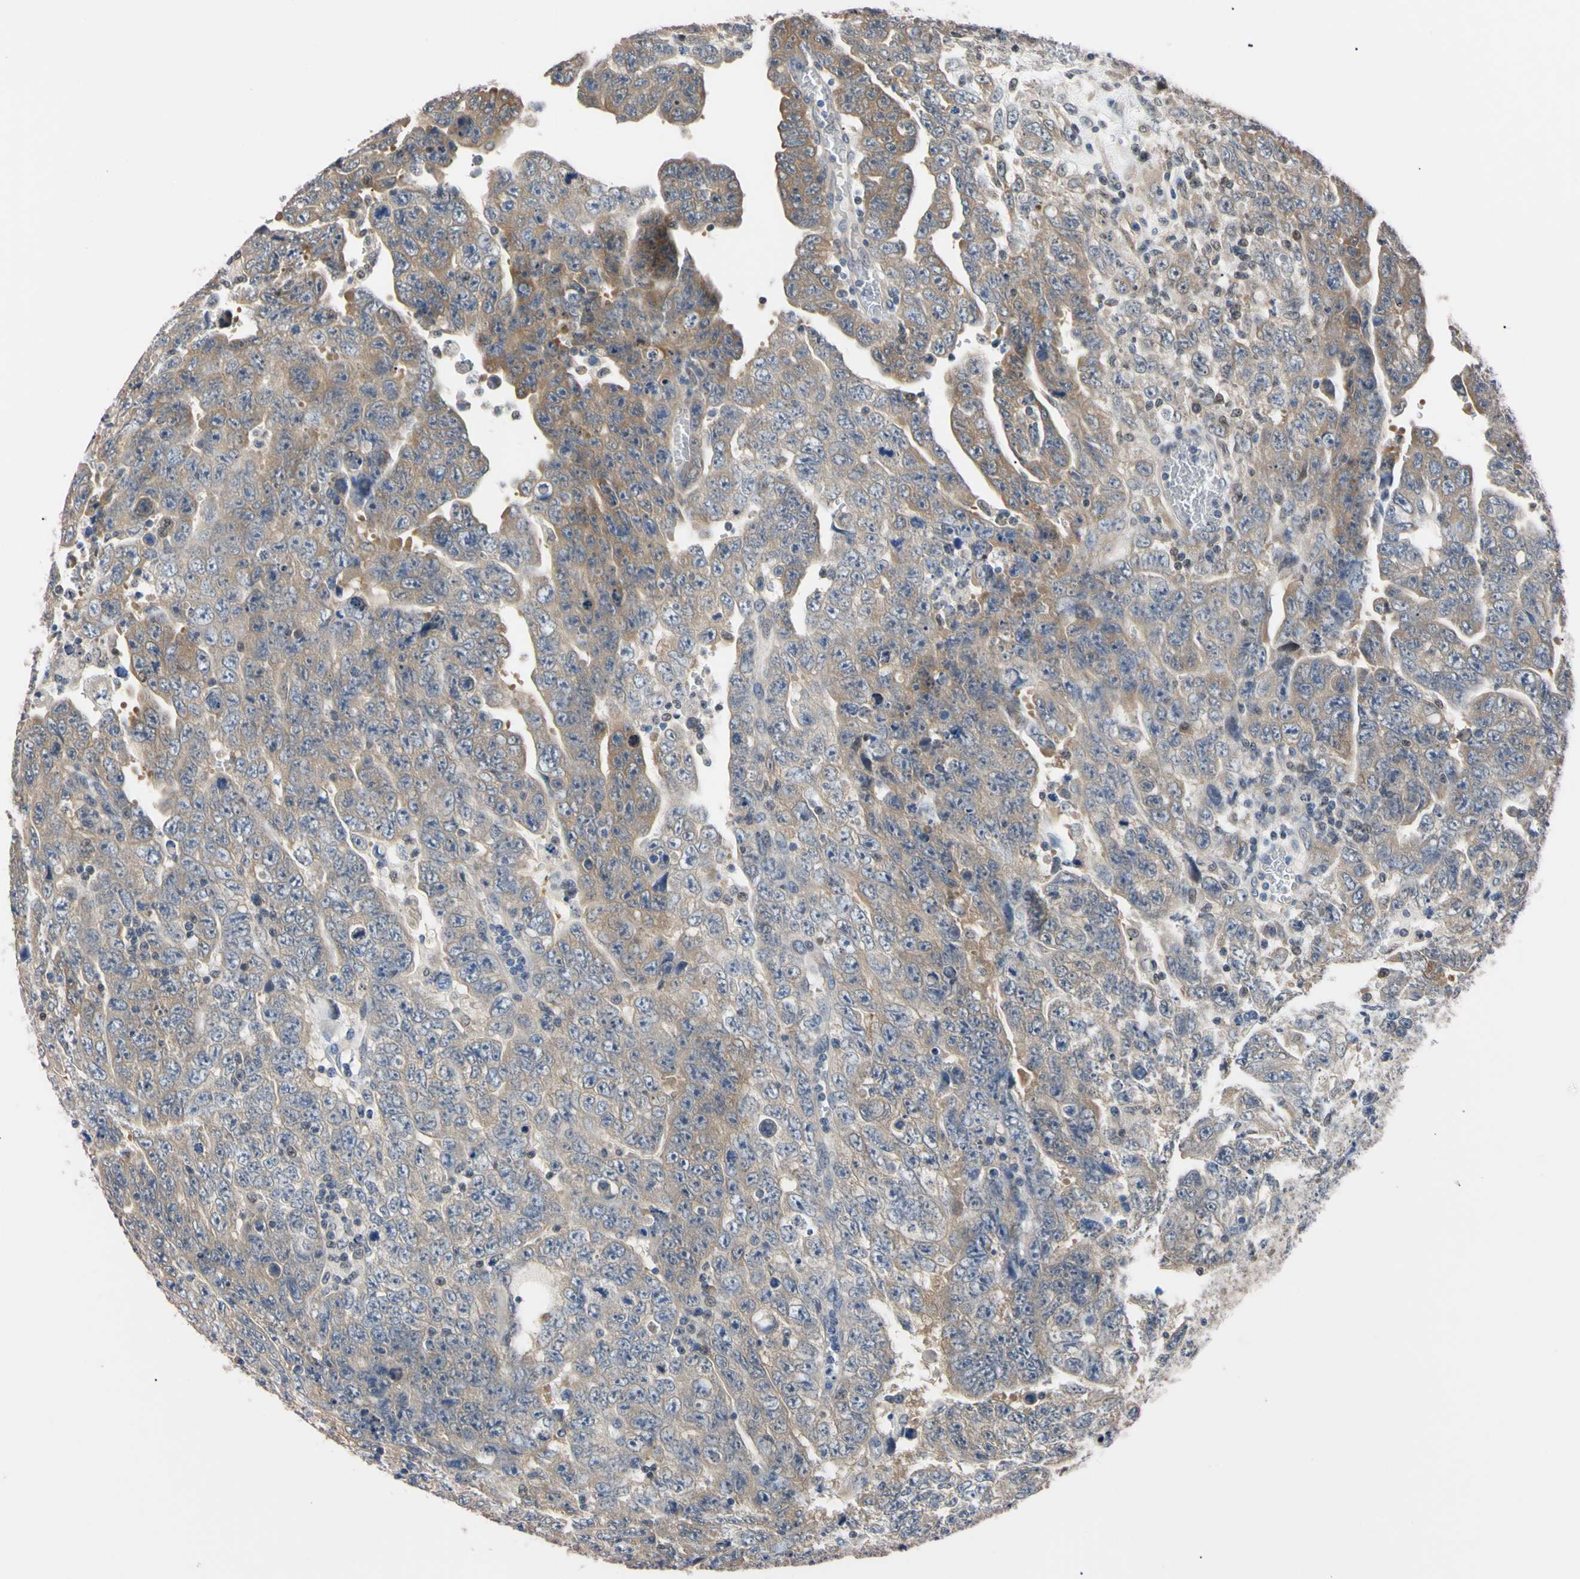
{"staining": {"intensity": "weak", "quantity": "25%-75%", "location": "cytoplasmic/membranous"}, "tissue": "testis cancer", "cell_type": "Tumor cells", "image_type": "cancer", "snomed": [{"axis": "morphology", "description": "Carcinoma, Embryonal, NOS"}, {"axis": "topography", "description": "Testis"}], "caption": "About 25%-75% of tumor cells in testis embryonal carcinoma reveal weak cytoplasmic/membranous protein positivity as visualized by brown immunohistochemical staining.", "gene": "RARS1", "patient": {"sex": "male", "age": 28}}